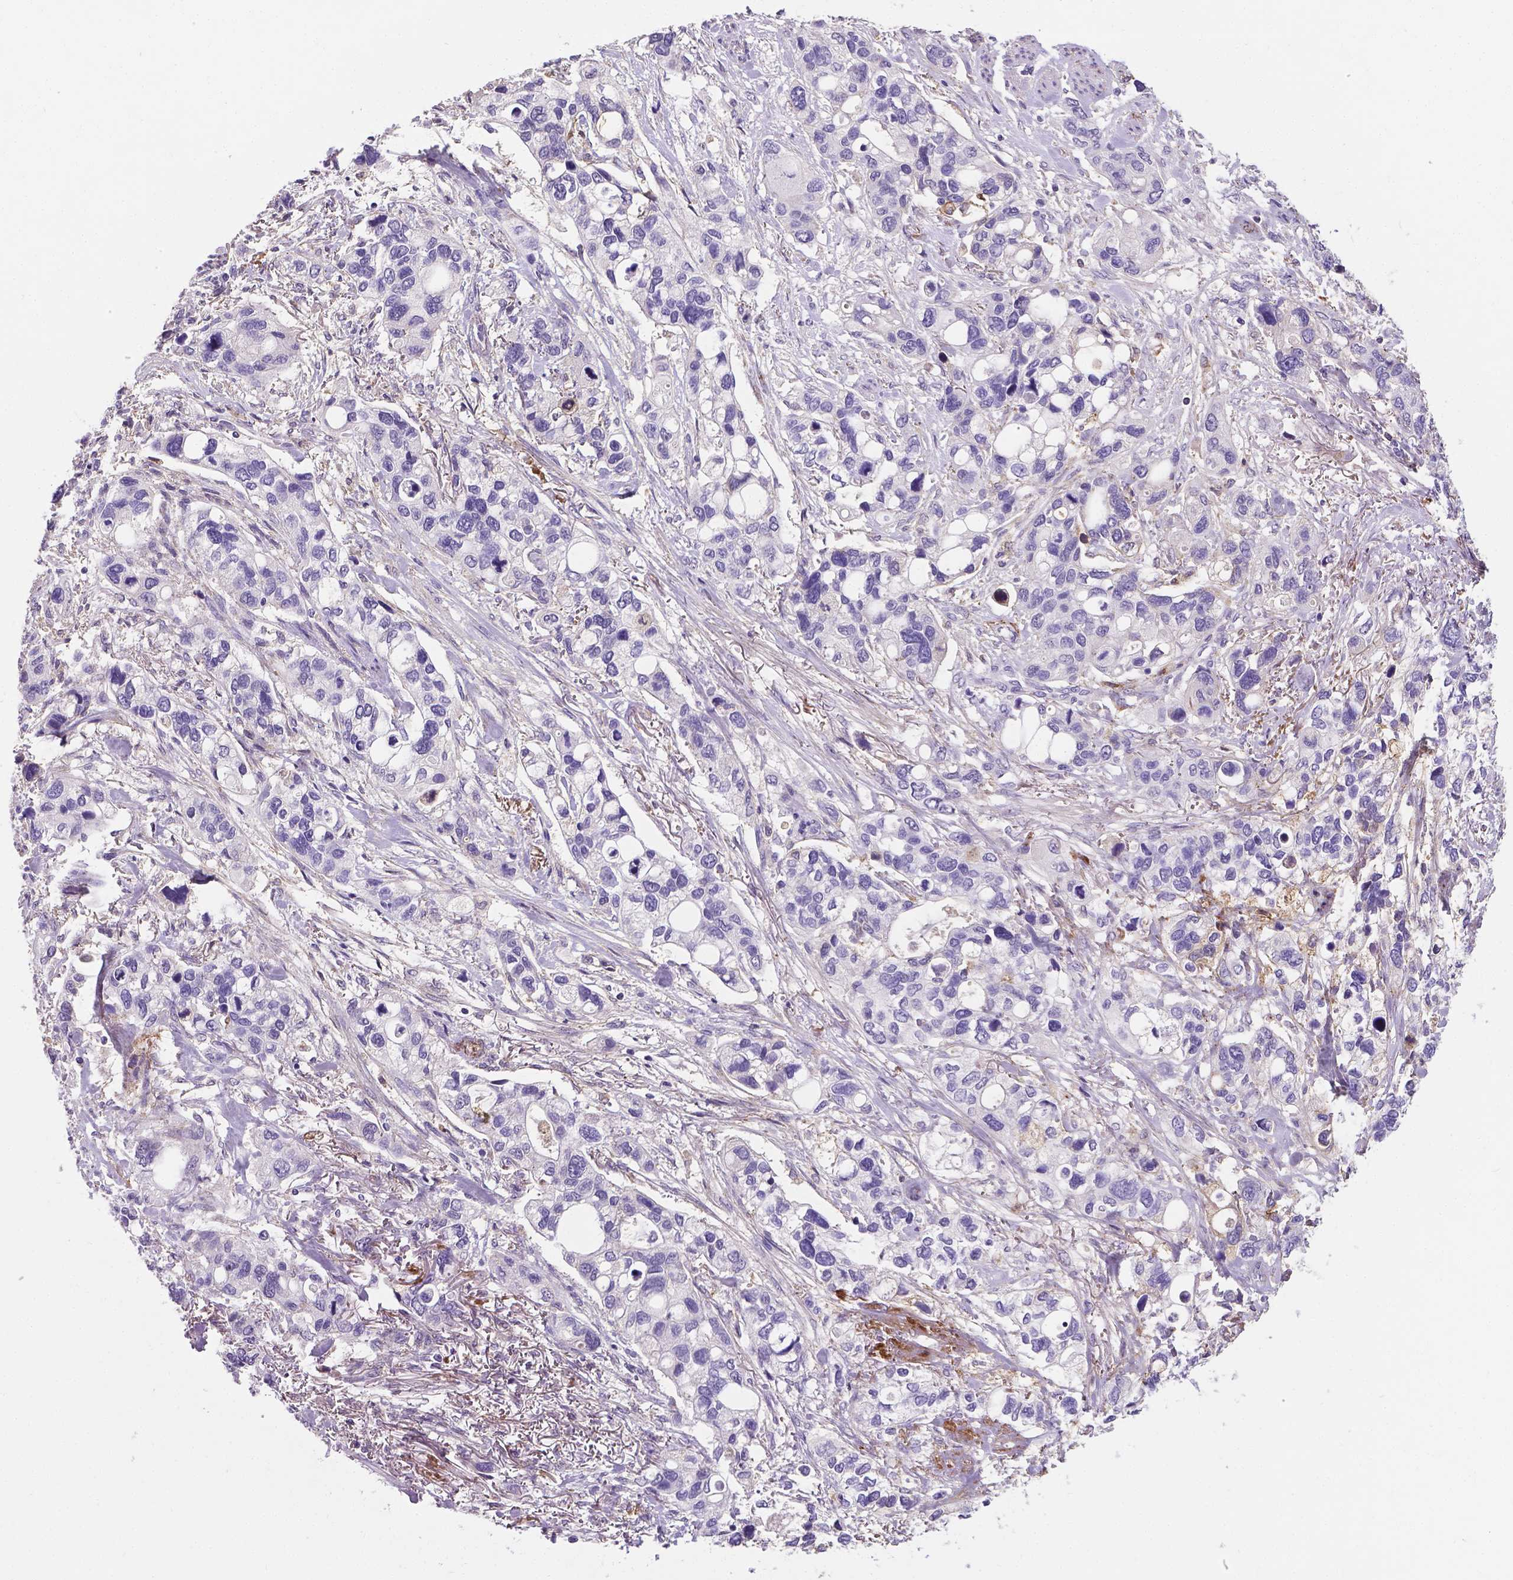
{"staining": {"intensity": "negative", "quantity": "none", "location": "none"}, "tissue": "stomach cancer", "cell_type": "Tumor cells", "image_type": "cancer", "snomed": [{"axis": "morphology", "description": "Adenocarcinoma, NOS"}, {"axis": "topography", "description": "Stomach, upper"}], "caption": "This is an immunohistochemistry photomicrograph of stomach cancer (adenocarcinoma). There is no positivity in tumor cells.", "gene": "APOE", "patient": {"sex": "female", "age": 81}}